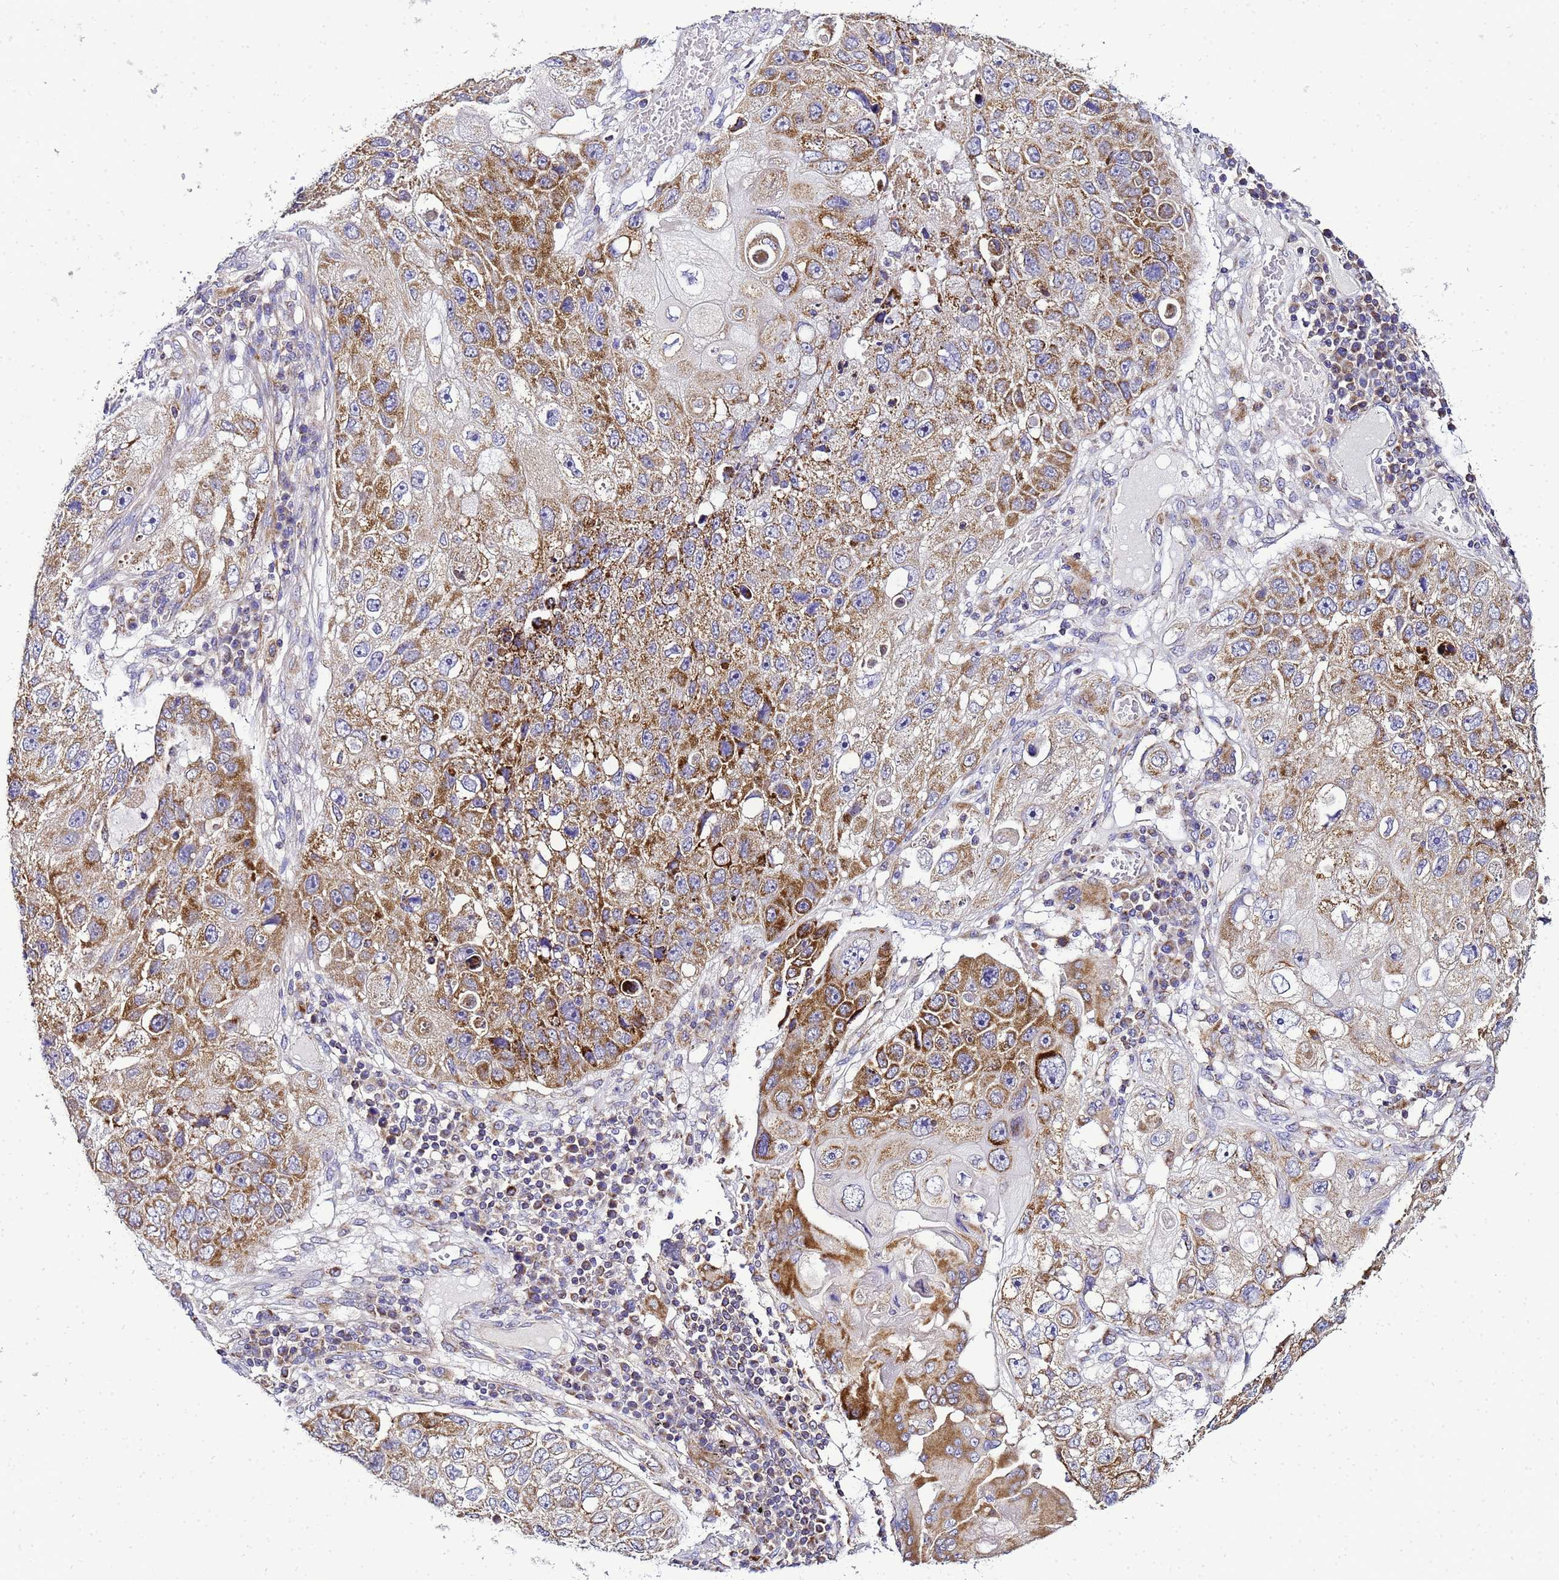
{"staining": {"intensity": "moderate", "quantity": ">75%", "location": "cytoplasmic/membranous"}, "tissue": "lung cancer", "cell_type": "Tumor cells", "image_type": "cancer", "snomed": [{"axis": "morphology", "description": "Squamous cell carcinoma, NOS"}, {"axis": "topography", "description": "Lung"}], "caption": "The immunohistochemical stain labels moderate cytoplasmic/membranous expression in tumor cells of squamous cell carcinoma (lung) tissue.", "gene": "HIGD2A", "patient": {"sex": "male", "age": 61}}